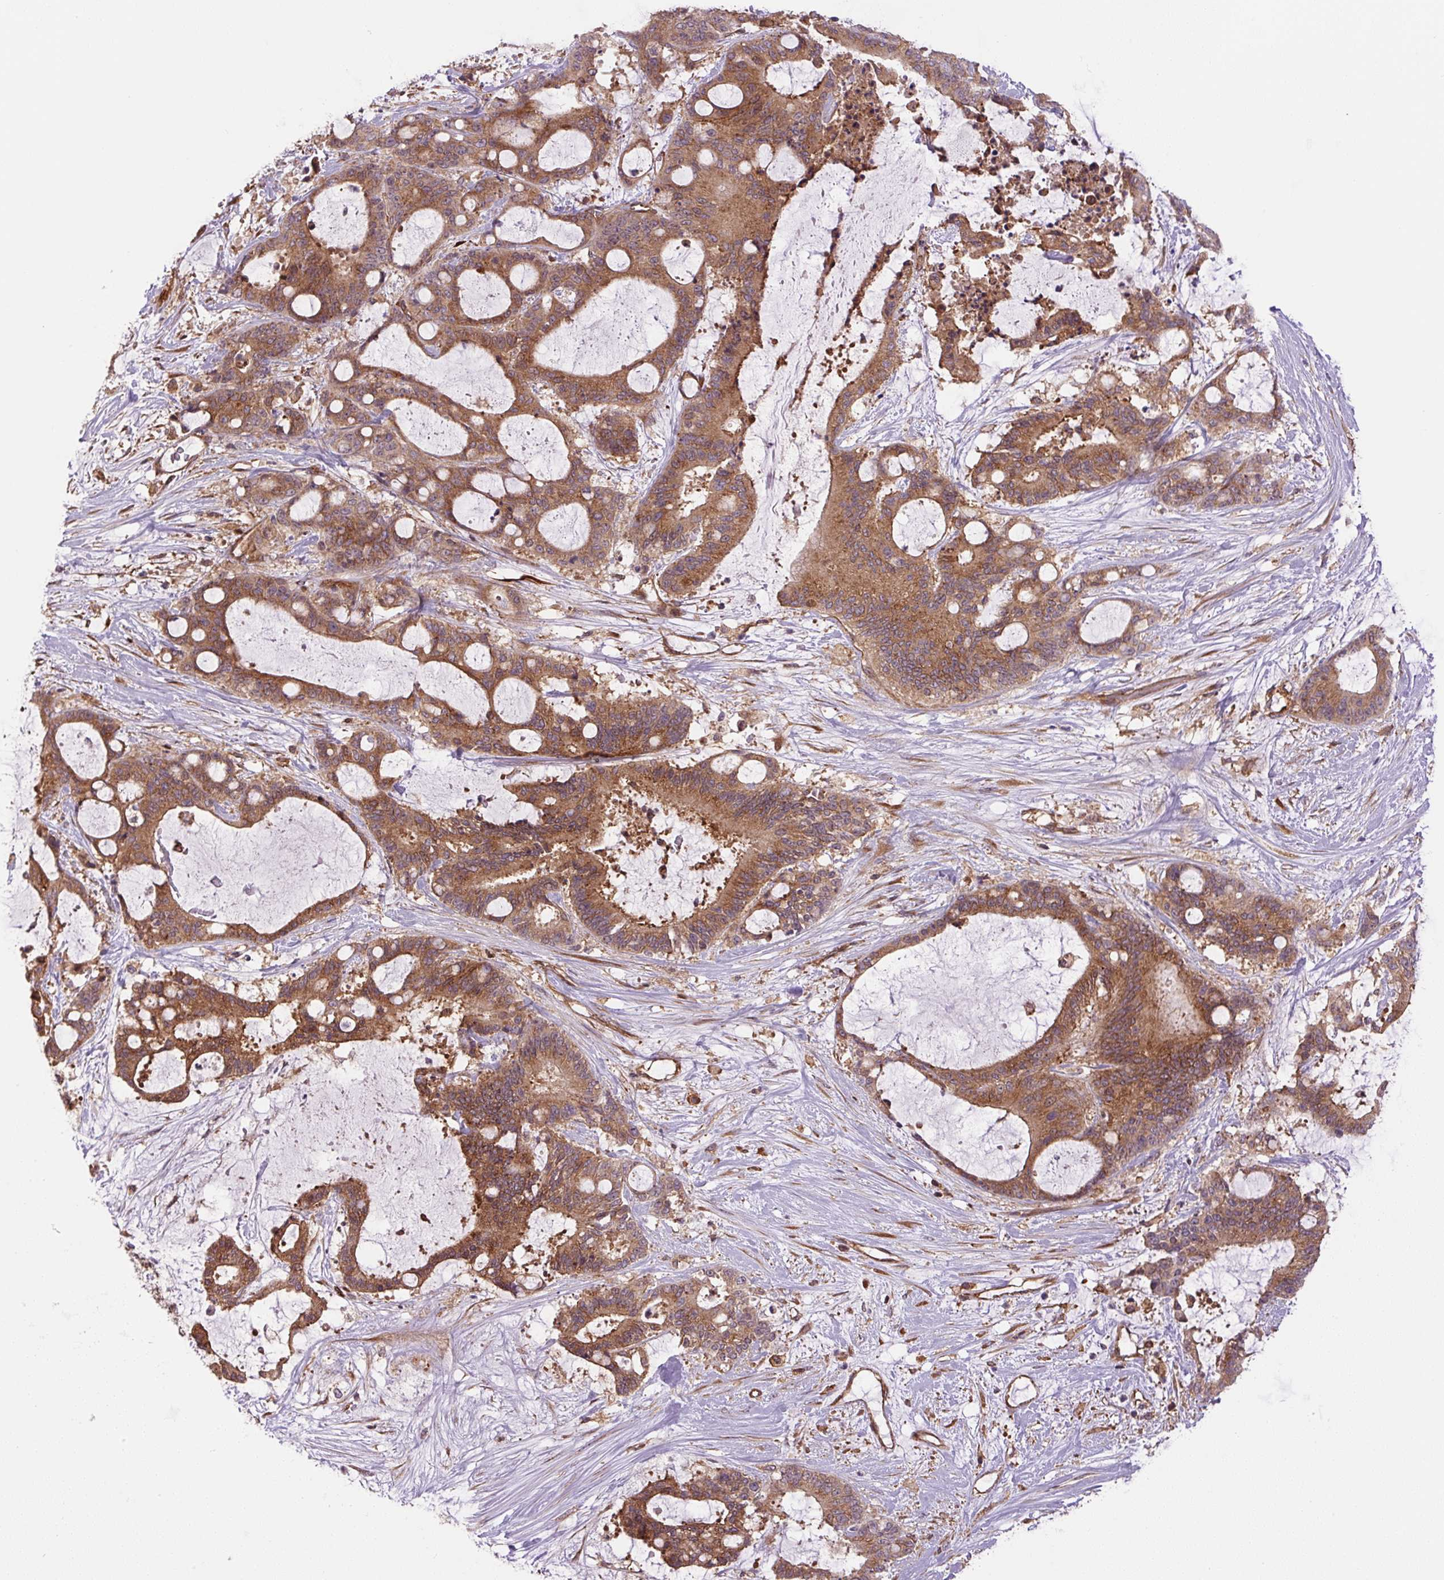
{"staining": {"intensity": "moderate", "quantity": ">75%", "location": "cytoplasmic/membranous"}, "tissue": "liver cancer", "cell_type": "Tumor cells", "image_type": "cancer", "snomed": [{"axis": "morphology", "description": "Normal tissue, NOS"}, {"axis": "morphology", "description": "Cholangiocarcinoma"}, {"axis": "topography", "description": "Liver"}, {"axis": "topography", "description": "Peripheral nerve tissue"}], "caption": "IHC histopathology image of human liver cholangiocarcinoma stained for a protein (brown), which displays medium levels of moderate cytoplasmic/membranous staining in approximately >75% of tumor cells.", "gene": "SEPTIN10", "patient": {"sex": "female", "age": 73}}